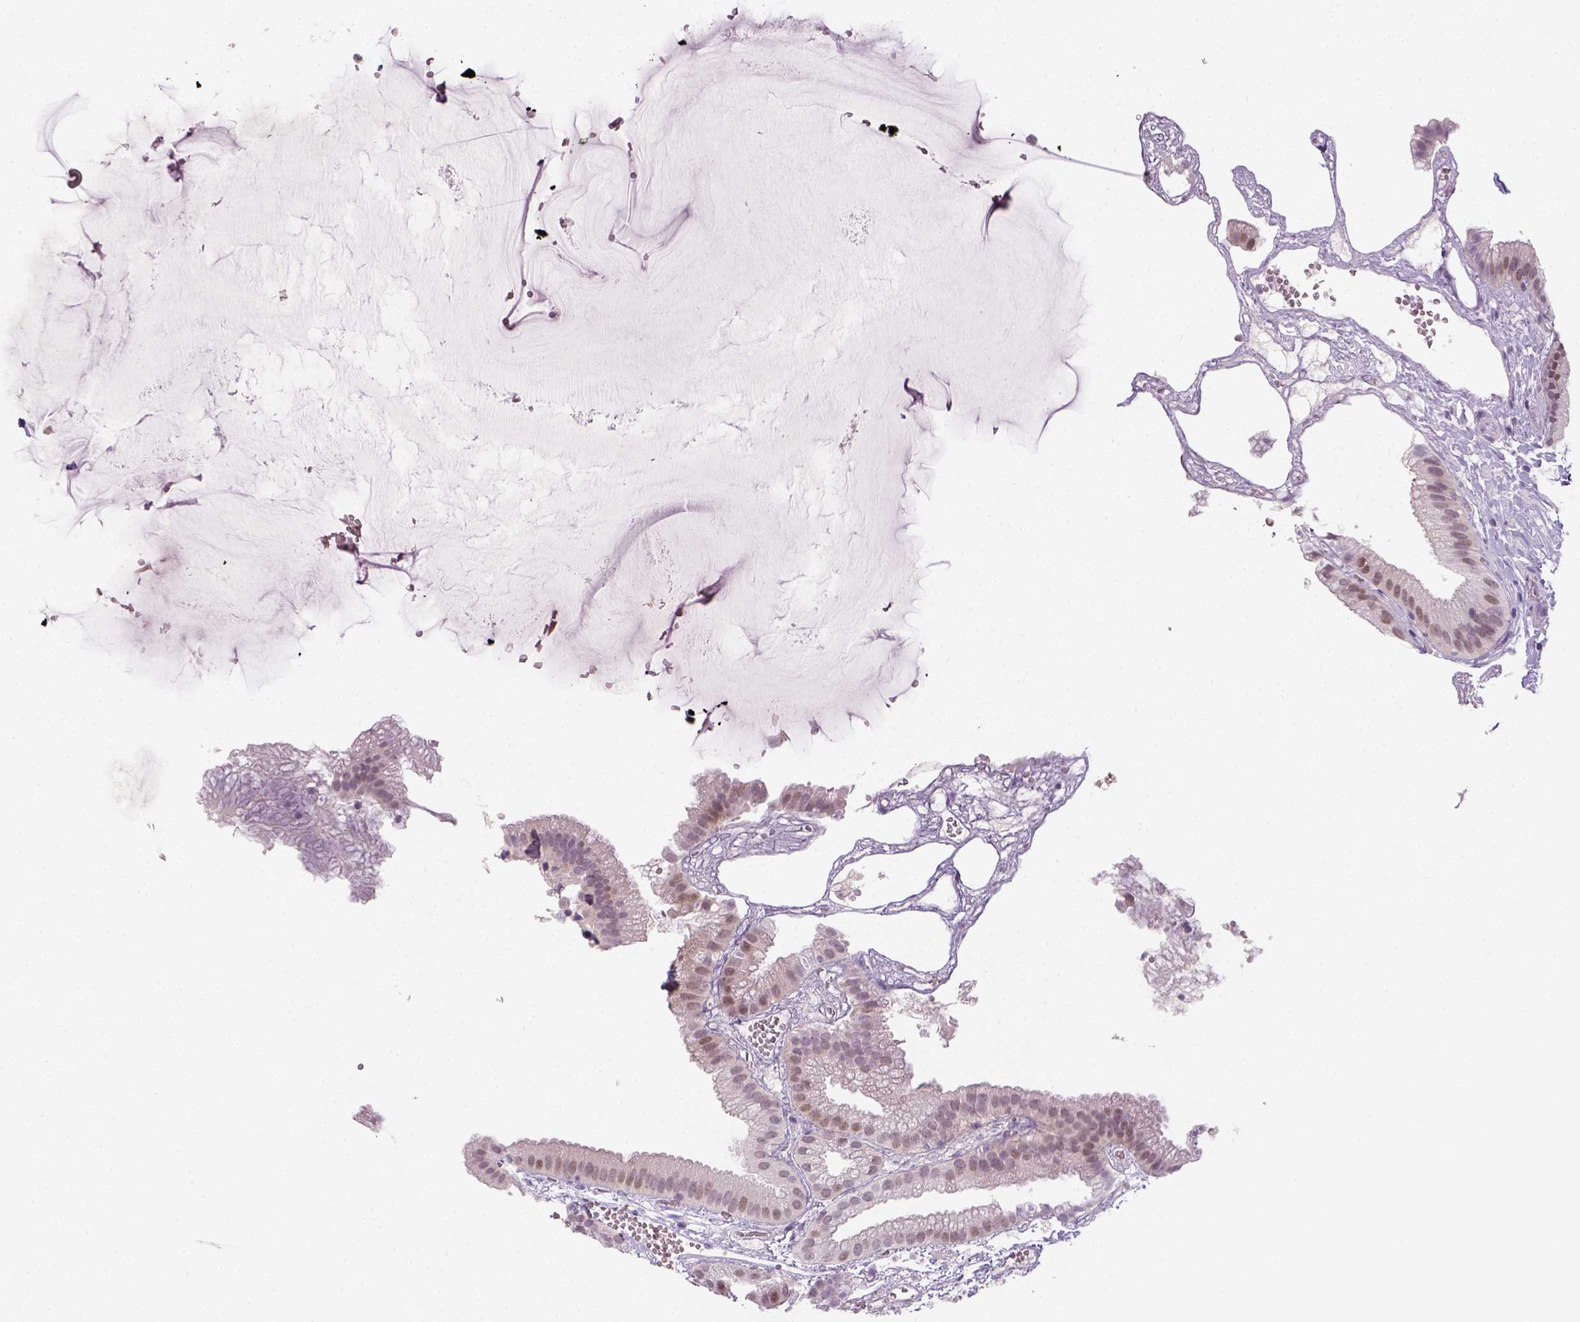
{"staining": {"intensity": "weak", "quantity": "25%-75%", "location": "nuclear"}, "tissue": "gallbladder", "cell_type": "Glandular cells", "image_type": "normal", "snomed": [{"axis": "morphology", "description": "Normal tissue, NOS"}, {"axis": "topography", "description": "Gallbladder"}], "caption": "Immunohistochemistry (DAB) staining of unremarkable gallbladder displays weak nuclear protein expression in approximately 25%-75% of glandular cells.", "gene": "MAGEB3", "patient": {"sex": "female", "age": 63}}